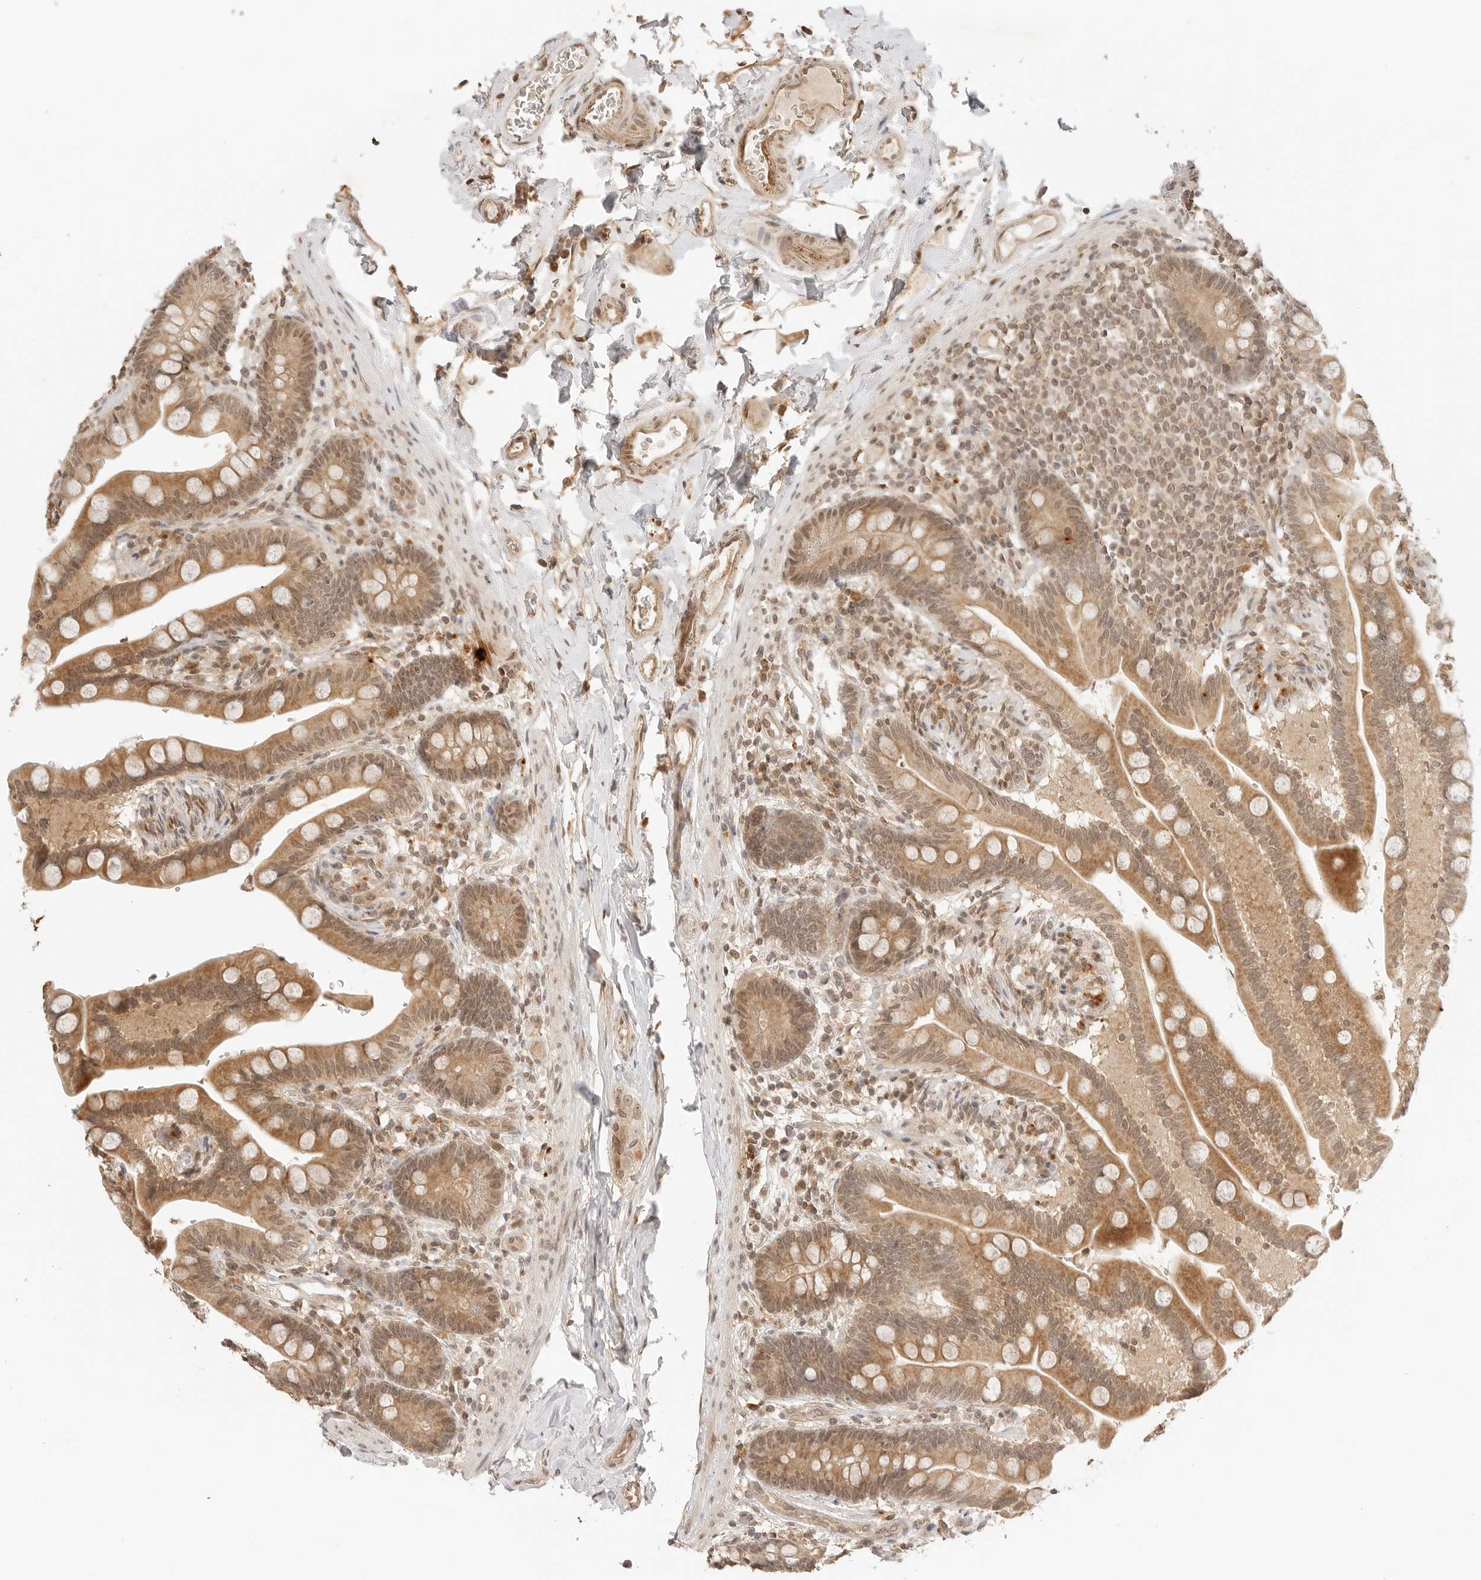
{"staining": {"intensity": "moderate", "quantity": ">75%", "location": "cytoplasmic/membranous,nuclear"}, "tissue": "colon", "cell_type": "Endothelial cells", "image_type": "normal", "snomed": [{"axis": "morphology", "description": "Normal tissue, NOS"}, {"axis": "topography", "description": "Smooth muscle"}, {"axis": "topography", "description": "Colon"}], "caption": "Colon stained for a protein (brown) displays moderate cytoplasmic/membranous,nuclear positive staining in approximately >75% of endothelial cells.", "gene": "GPR34", "patient": {"sex": "male", "age": 73}}